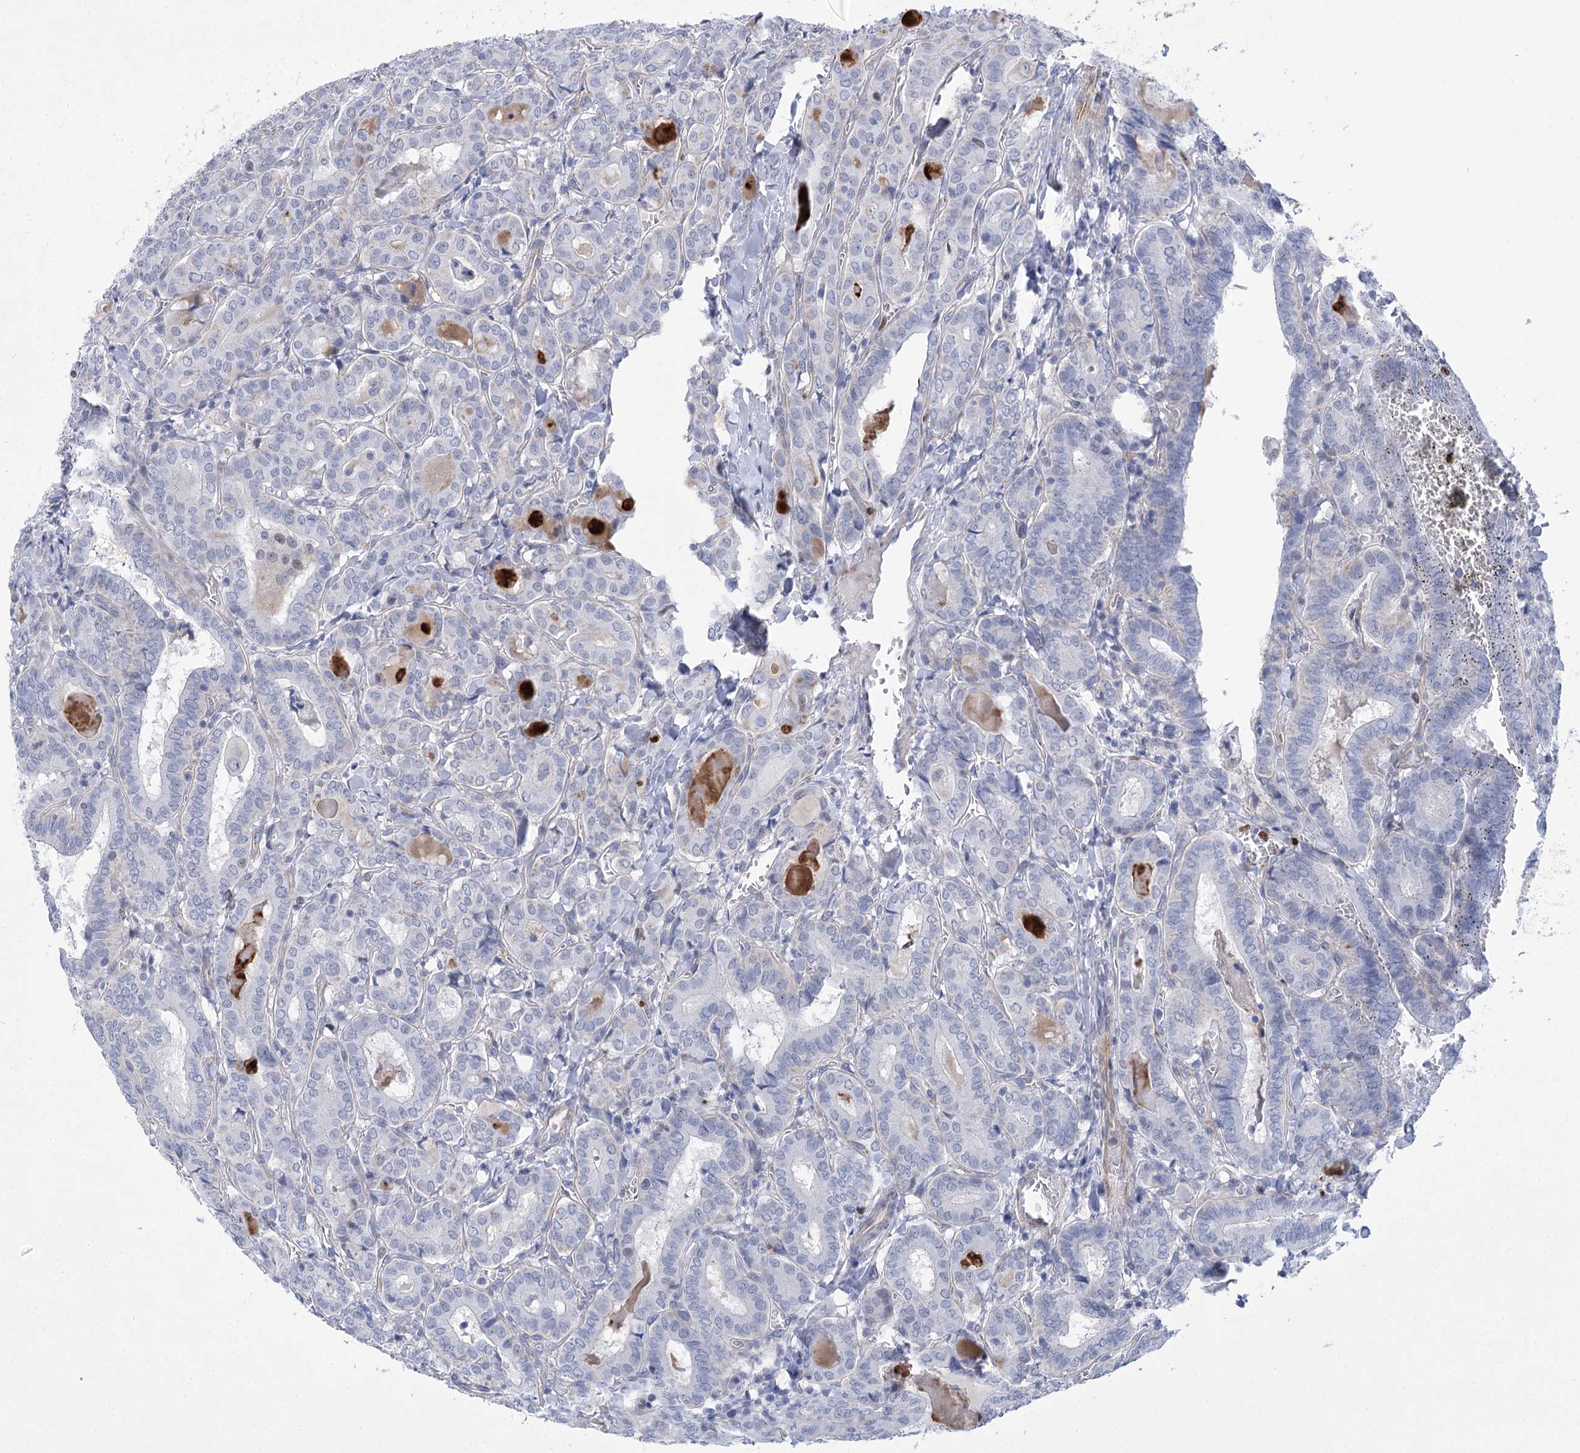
{"staining": {"intensity": "negative", "quantity": "none", "location": "none"}, "tissue": "thyroid cancer", "cell_type": "Tumor cells", "image_type": "cancer", "snomed": [{"axis": "morphology", "description": "Papillary adenocarcinoma, NOS"}, {"axis": "topography", "description": "Thyroid gland"}], "caption": "A photomicrograph of human thyroid cancer is negative for staining in tumor cells.", "gene": "THAP6", "patient": {"sex": "female", "age": 72}}